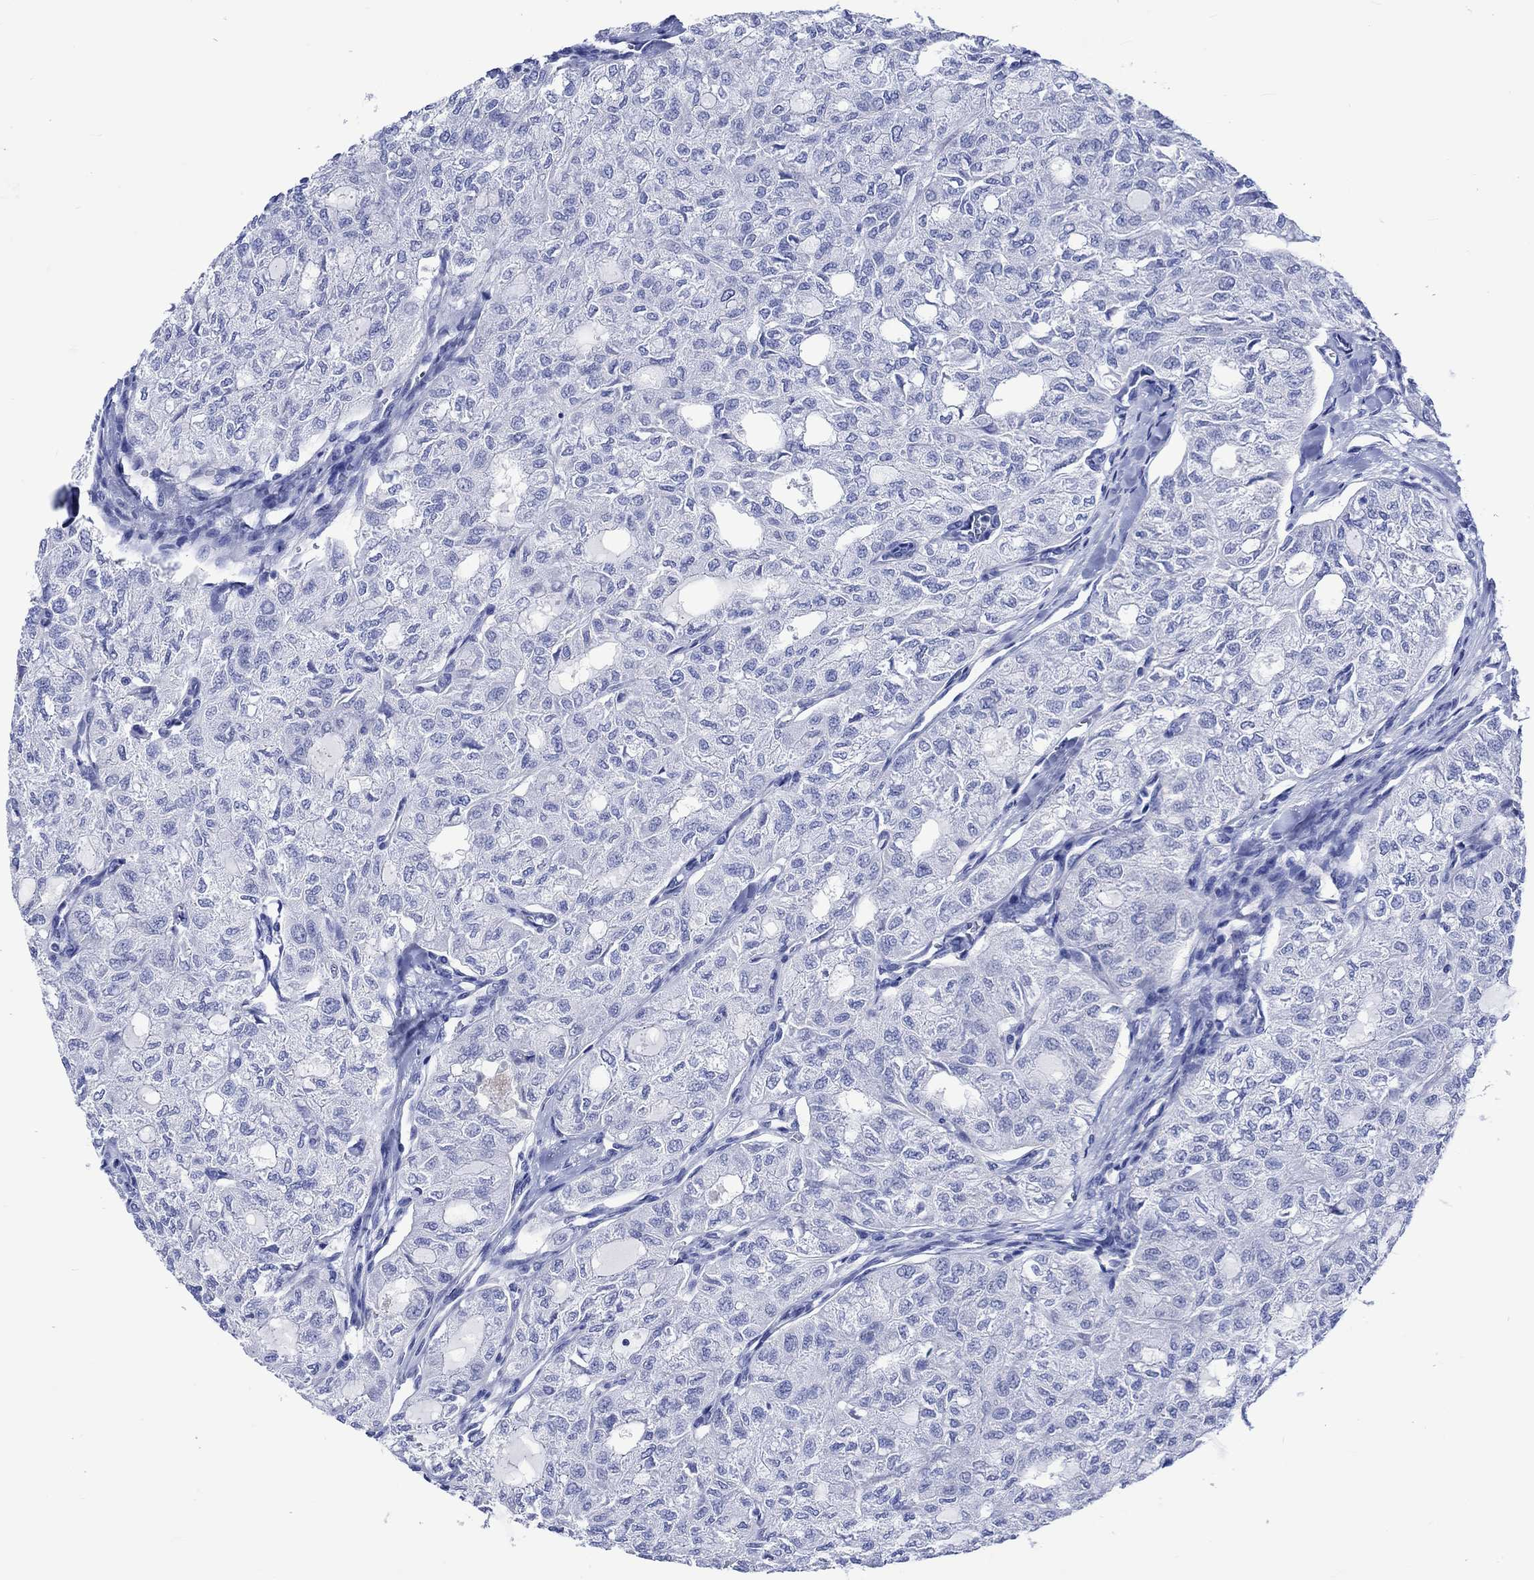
{"staining": {"intensity": "negative", "quantity": "none", "location": "none"}, "tissue": "thyroid cancer", "cell_type": "Tumor cells", "image_type": "cancer", "snomed": [{"axis": "morphology", "description": "Follicular adenoma carcinoma, NOS"}, {"axis": "topography", "description": "Thyroid gland"}], "caption": "Tumor cells show no significant expression in thyroid cancer.", "gene": "KLHL33", "patient": {"sex": "male", "age": 75}}